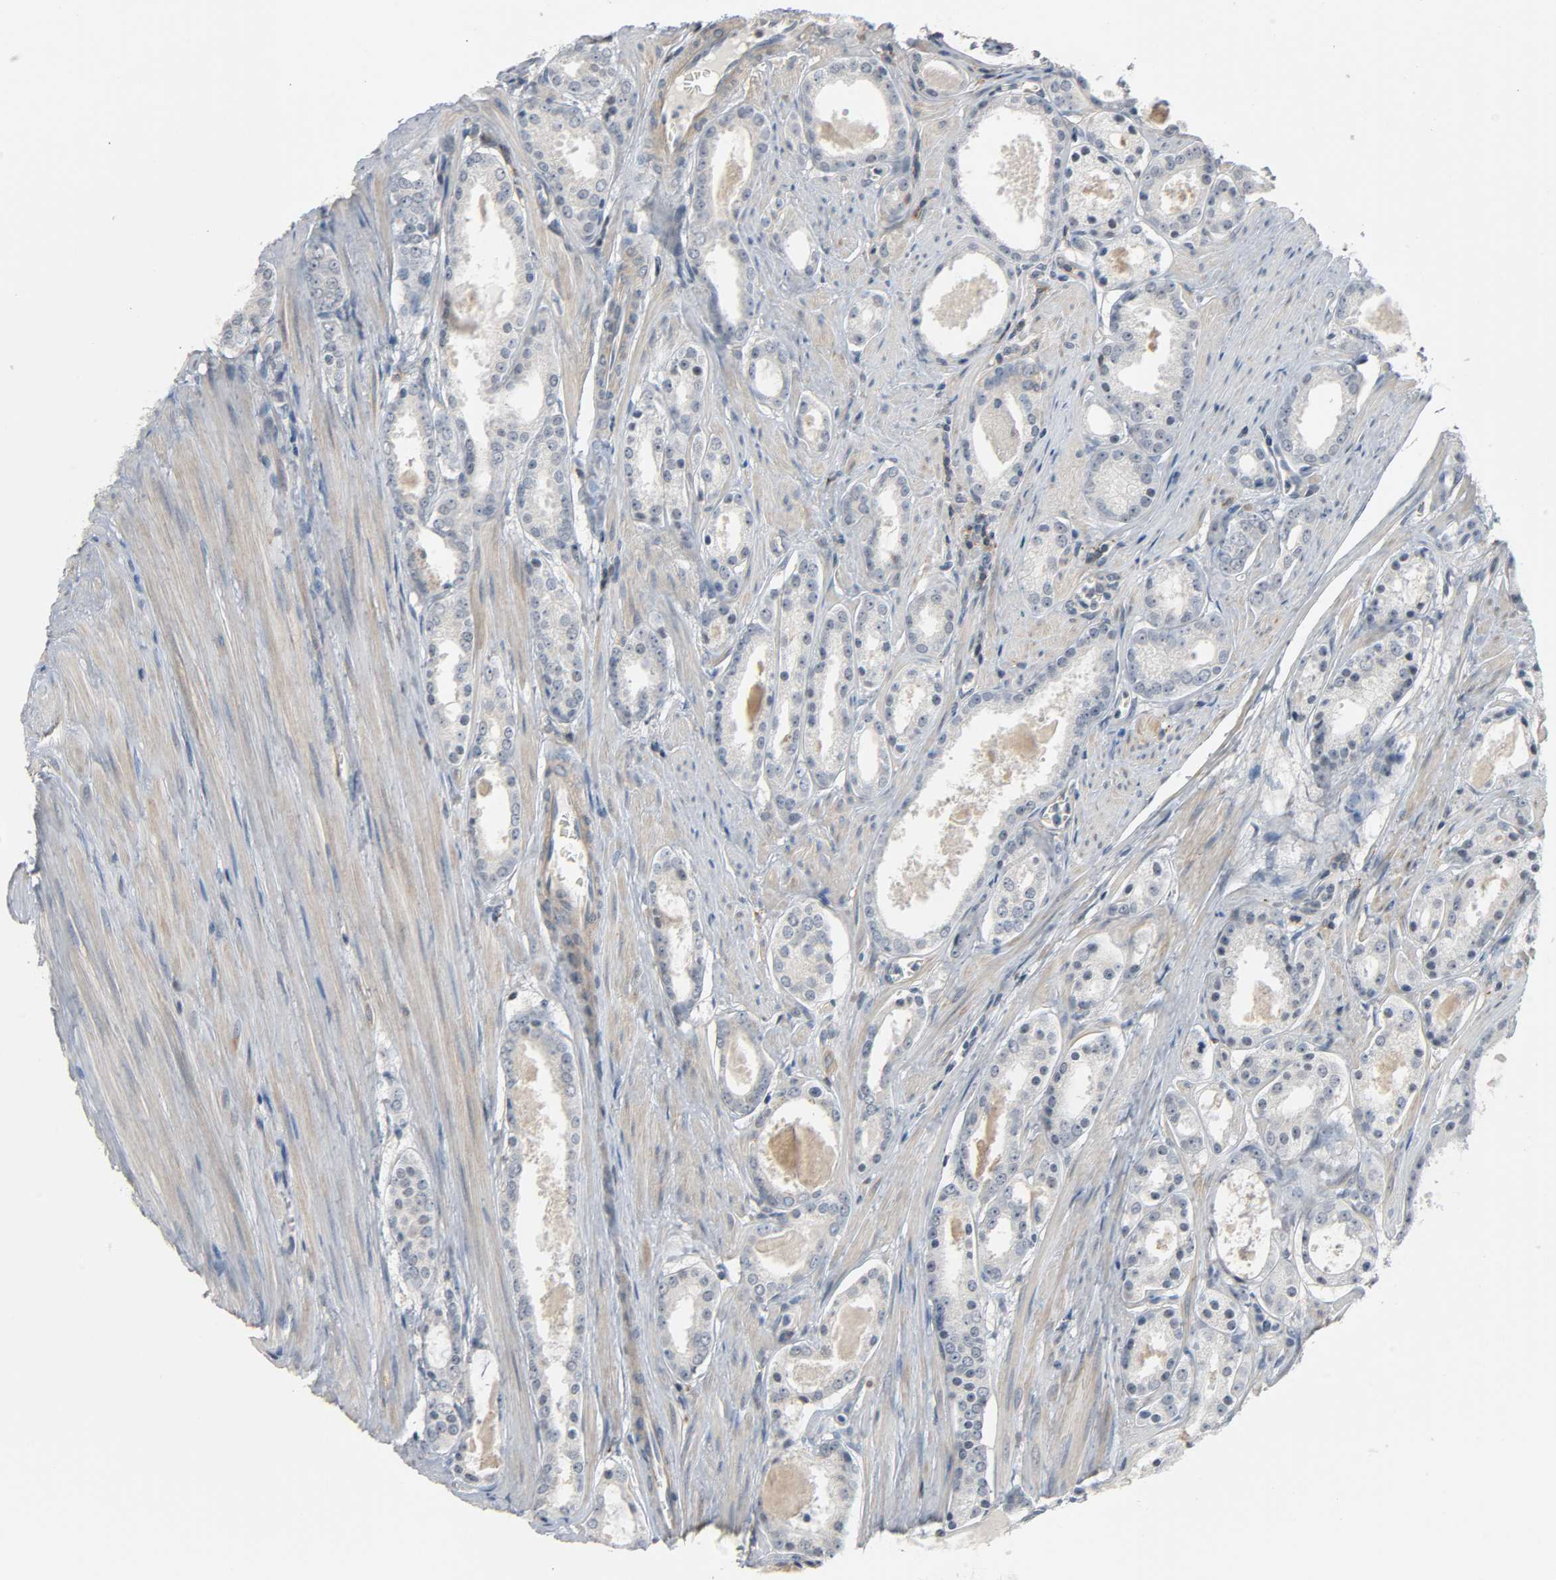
{"staining": {"intensity": "weak", "quantity": "25%-75%", "location": "cytoplasmic/membranous"}, "tissue": "prostate cancer", "cell_type": "Tumor cells", "image_type": "cancer", "snomed": [{"axis": "morphology", "description": "Adenocarcinoma, Low grade"}, {"axis": "topography", "description": "Prostate"}], "caption": "Tumor cells demonstrate weak cytoplasmic/membranous staining in approximately 25%-75% of cells in low-grade adenocarcinoma (prostate).", "gene": "CD4", "patient": {"sex": "male", "age": 57}}